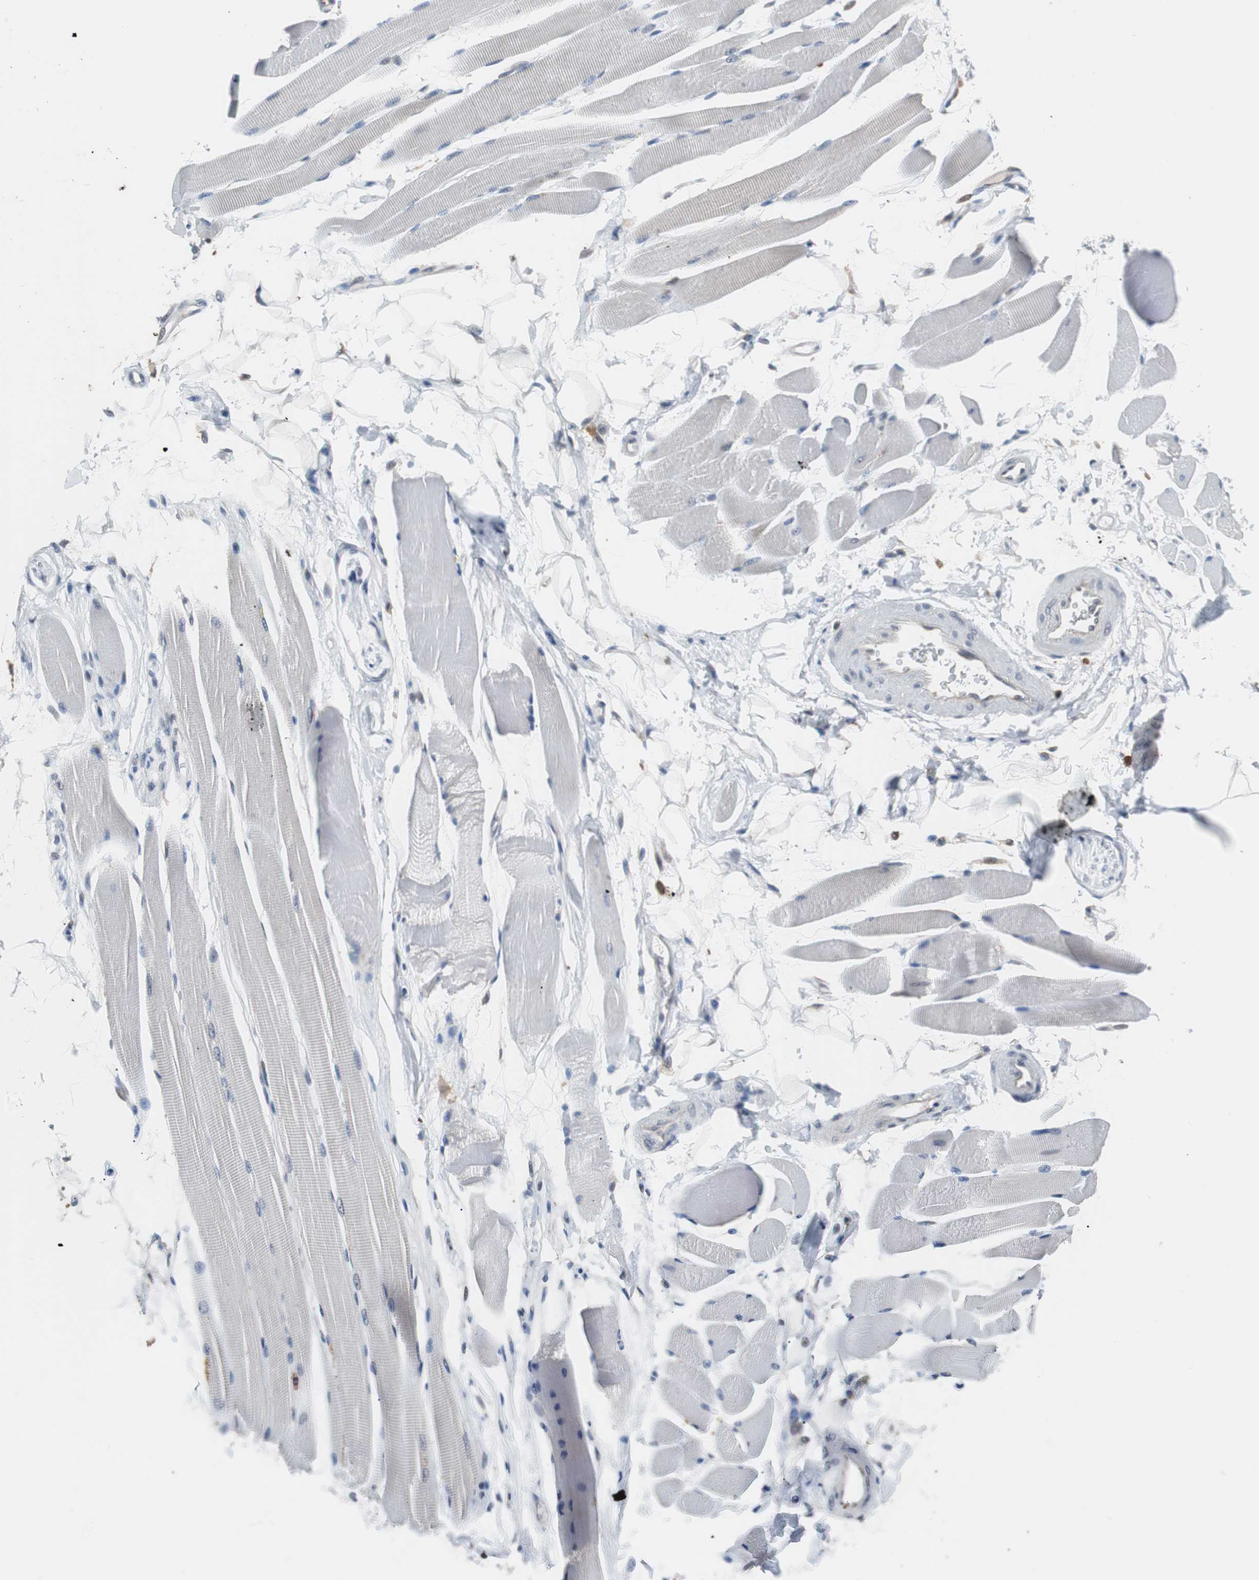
{"staining": {"intensity": "moderate", "quantity": "<25%", "location": "cytoplasmic/membranous,nuclear"}, "tissue": "skeletal muscle", "cell_type": "Myocytes", "image_type": "normal", "snomed": [{"axis": "morphology", "description": "Normal tissue, NOS"}, {"axis": "topography", "description": "Skeletal muscle"}, {"axis": "topography", "description": "Peripheral nerve tissue"}], "caption": "Immunohistochemistry image of benign human skeletal muscle stained for a protein (brown), which displays low levels of moderate cytoplasmic/membranous,nuclear positivity in about <25% of myocytes.", "gene": "SIRT1", "patient": {"sex": "female", "age": 84}}